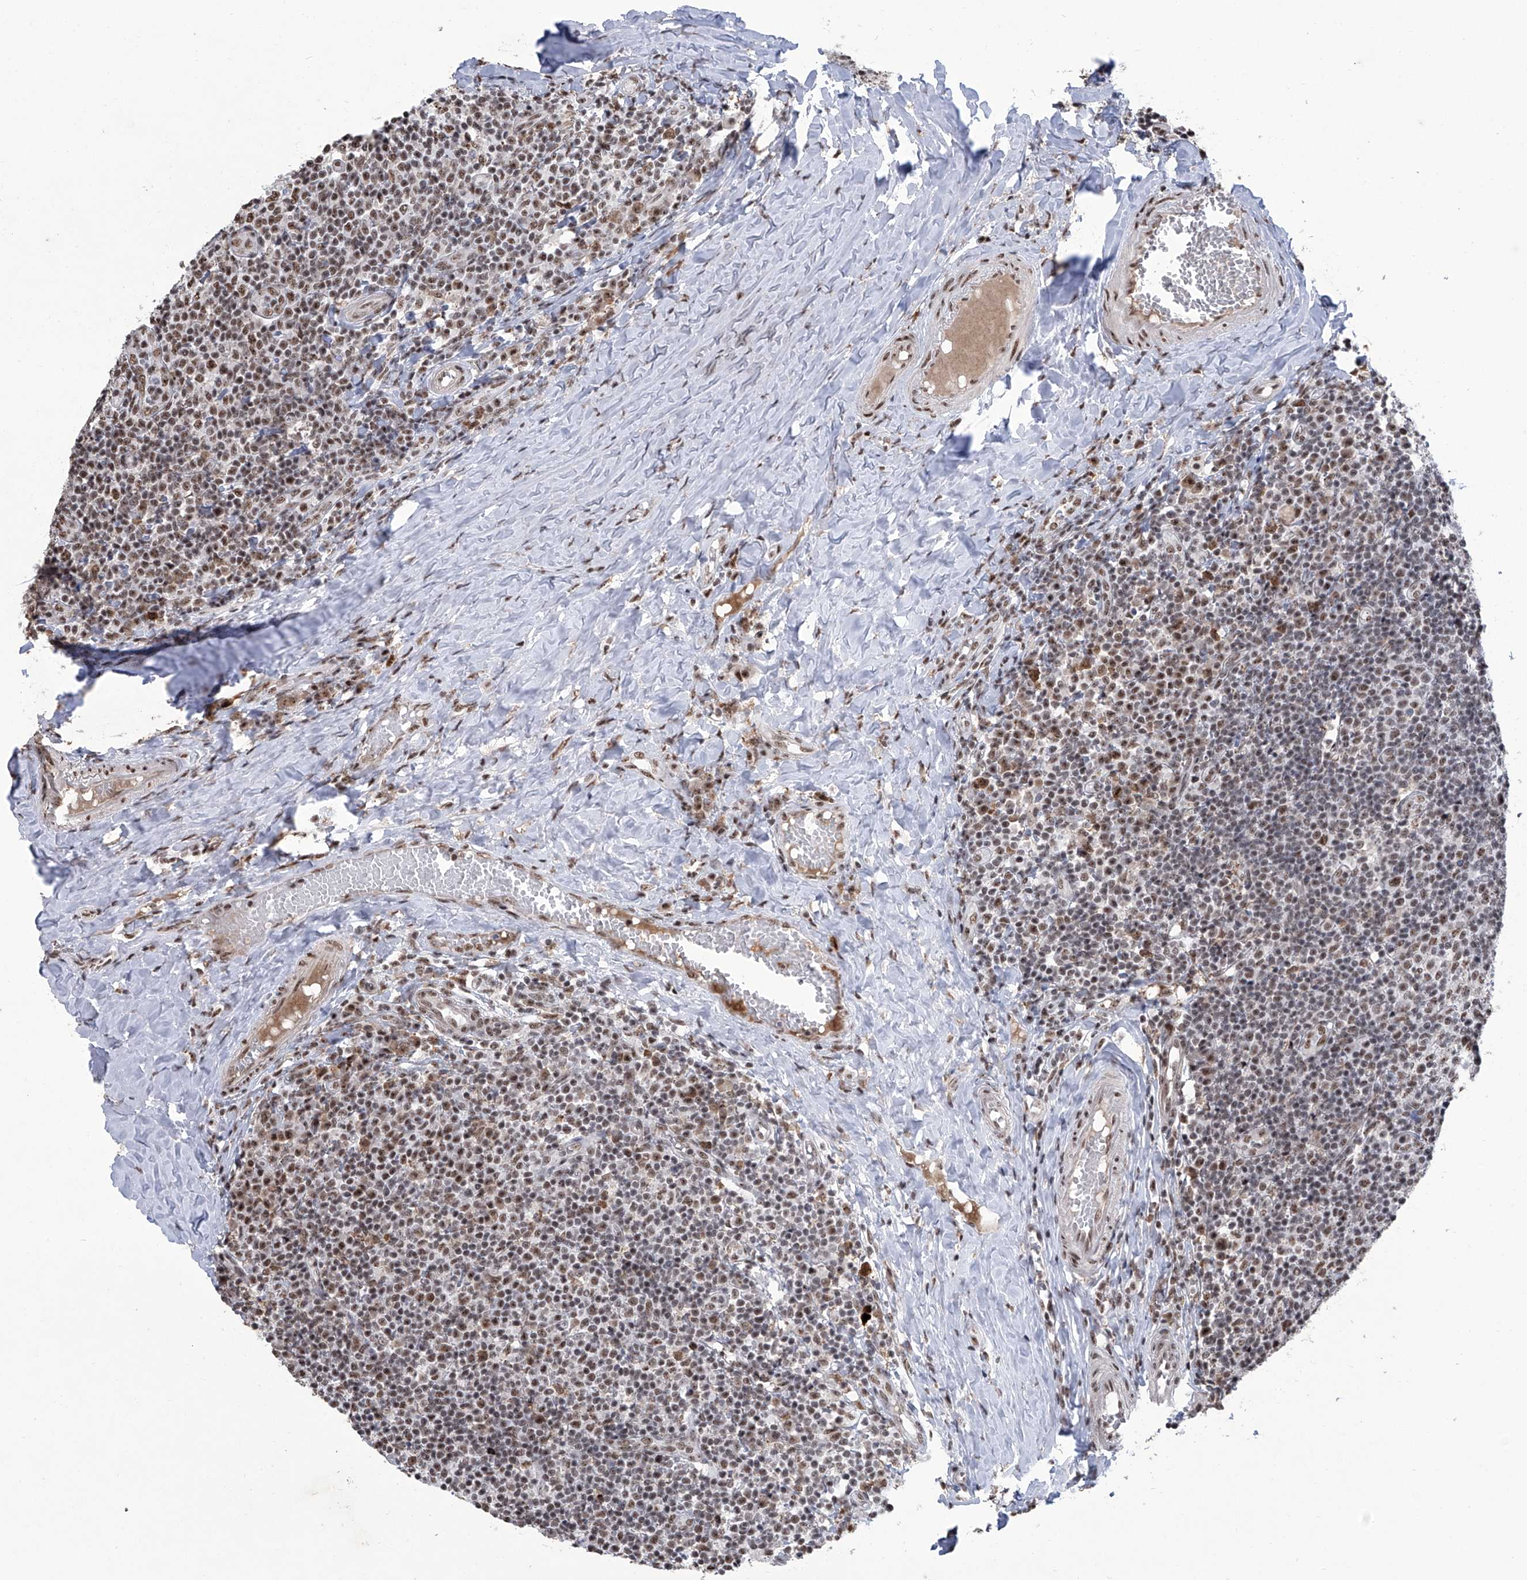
{"staining": {"intensity": "moderate", "quantity": "25%-75%", "location": "nuclear"}, "tissue": "tonsil", "cell_type": "Germinal center cells", "image_type": "normal", "snomed": [{"axis": "morphology", "description": "Normal tissue, NOS"}, {"axis": "topography", "description": "Tonsil"}], "caption": "Immunohistochemical staining of benign tonsil exhibits moderate nuclear protein staining in approximately 25%-75% of germinal center cells.", "gene": "FBXL4", "patient": {"sex": "female", "age": 19}}